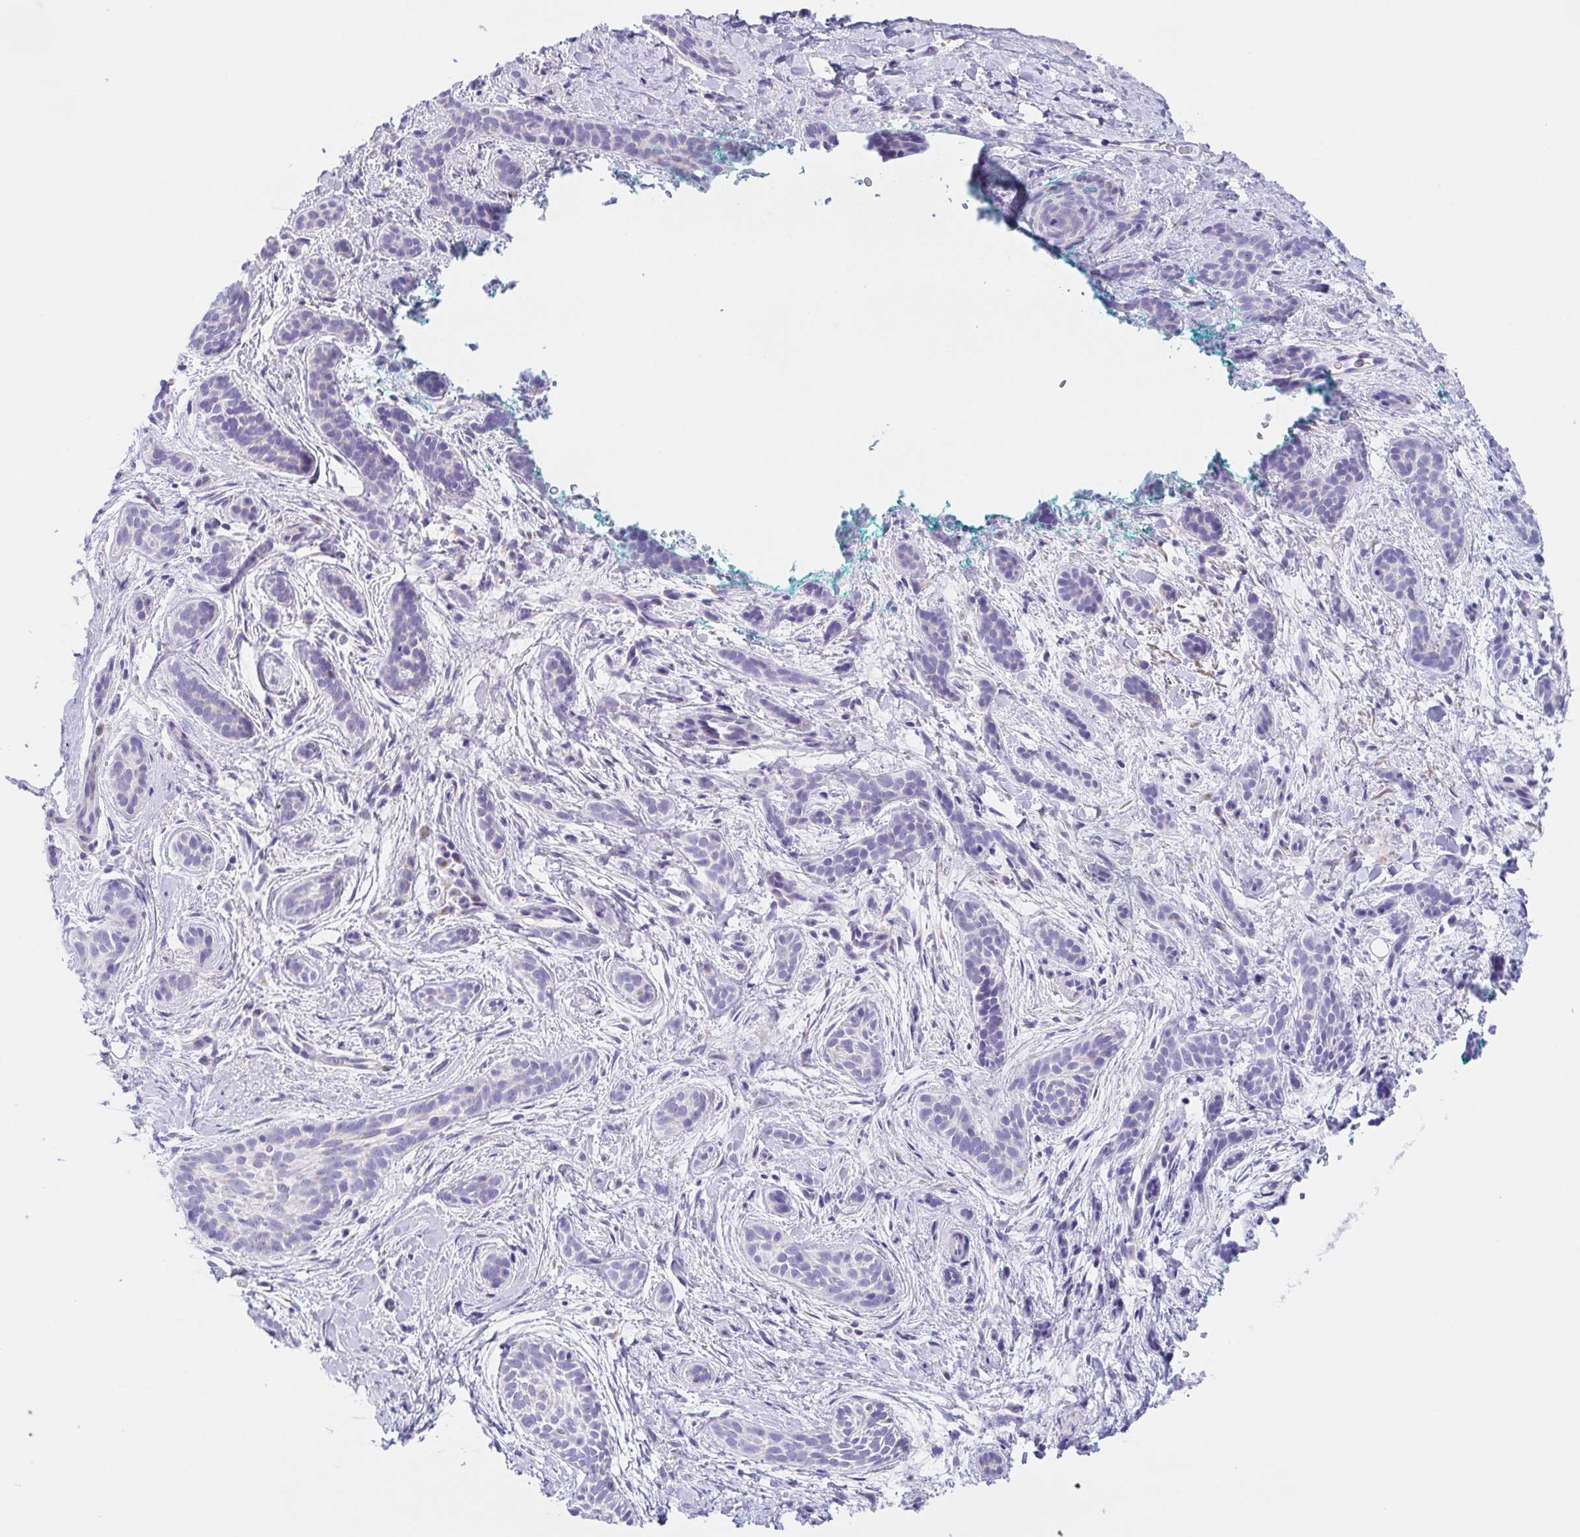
{"staining": {"intensity": "negative", "quantity": "none", "location": "none"}, "tissue": "skin cancer", "cell_type": "Tumor cells", "image_type": "cancer", "snomed": [{"axis": "morphology", "description": "Basal cell carcinoma"}, {"axis": "topography", "description": "Skin"}], "caption": "An immunohistochemistry (IHC) image of skin cancer (basal cell carcinoma) is shown. There is no staining in tumor cells of skin cancer (basal cell carcinoma).", "gene": "SCG3", "patient": {"sex": "male", "age": 63}}